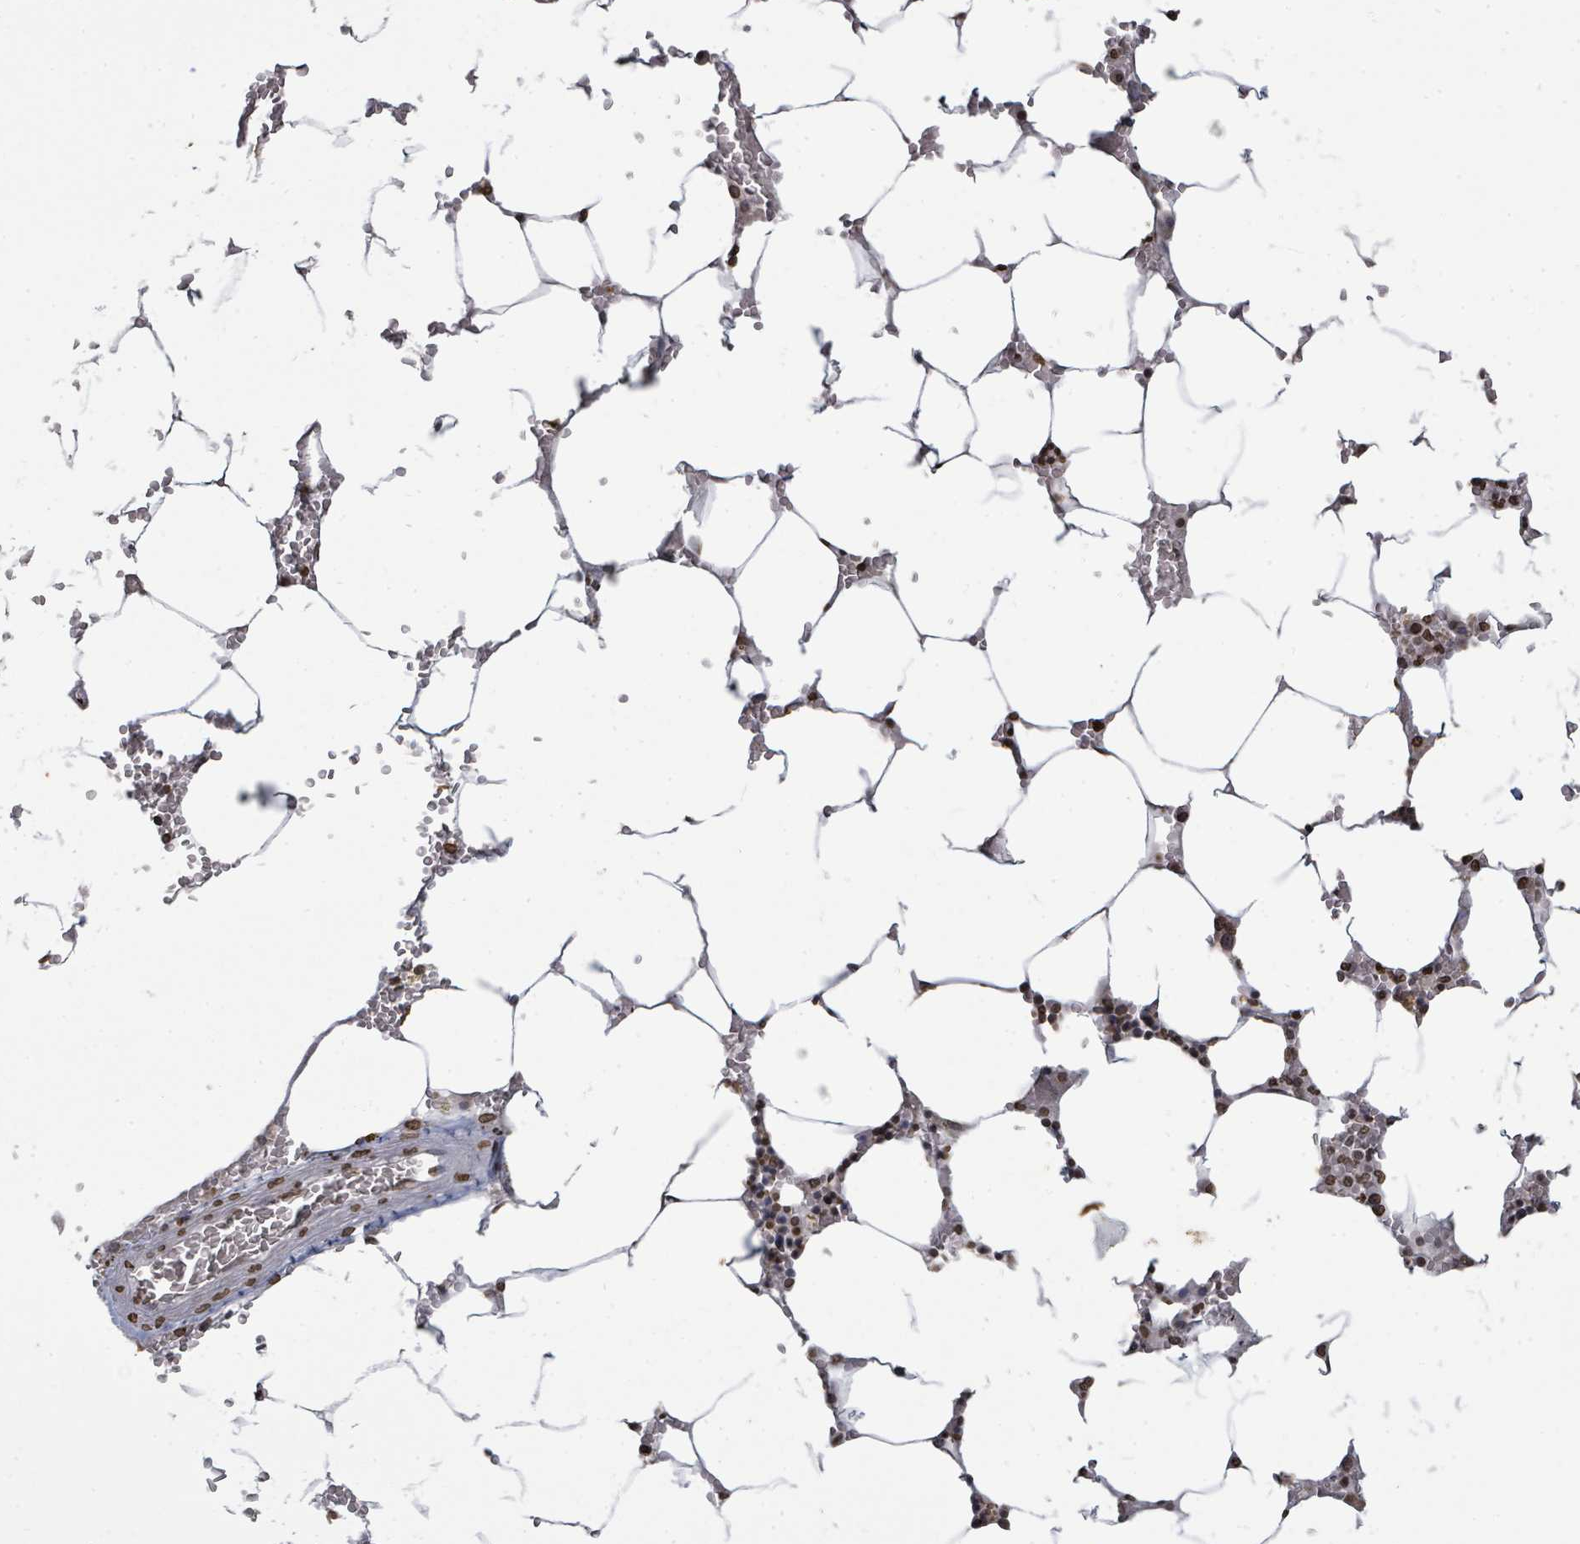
{"staining": {"intensity": "strong", "quantity": ">75%", "location": "nuclear"}, "tissue": "bone marrow", "cell_type": "Hematopoietic cells", "image_type": "normal", "snomed": [{"axis": "morphology", "description": "Normal tissue, NOS"}, {"axis": "topography", "description": "Bone marrow"}], "caption": "Brown immunohistochemical staining in benign human bone marrow demonstrates strong nuclear expression in about >75% of hematopoietic cells. (Stains: DAB in brown, nuclei in blue, Microscopy: brightfield microscopy at high magnification).", "gene": "MRPS12", "patient": {"sex": "male", "age": 70}}